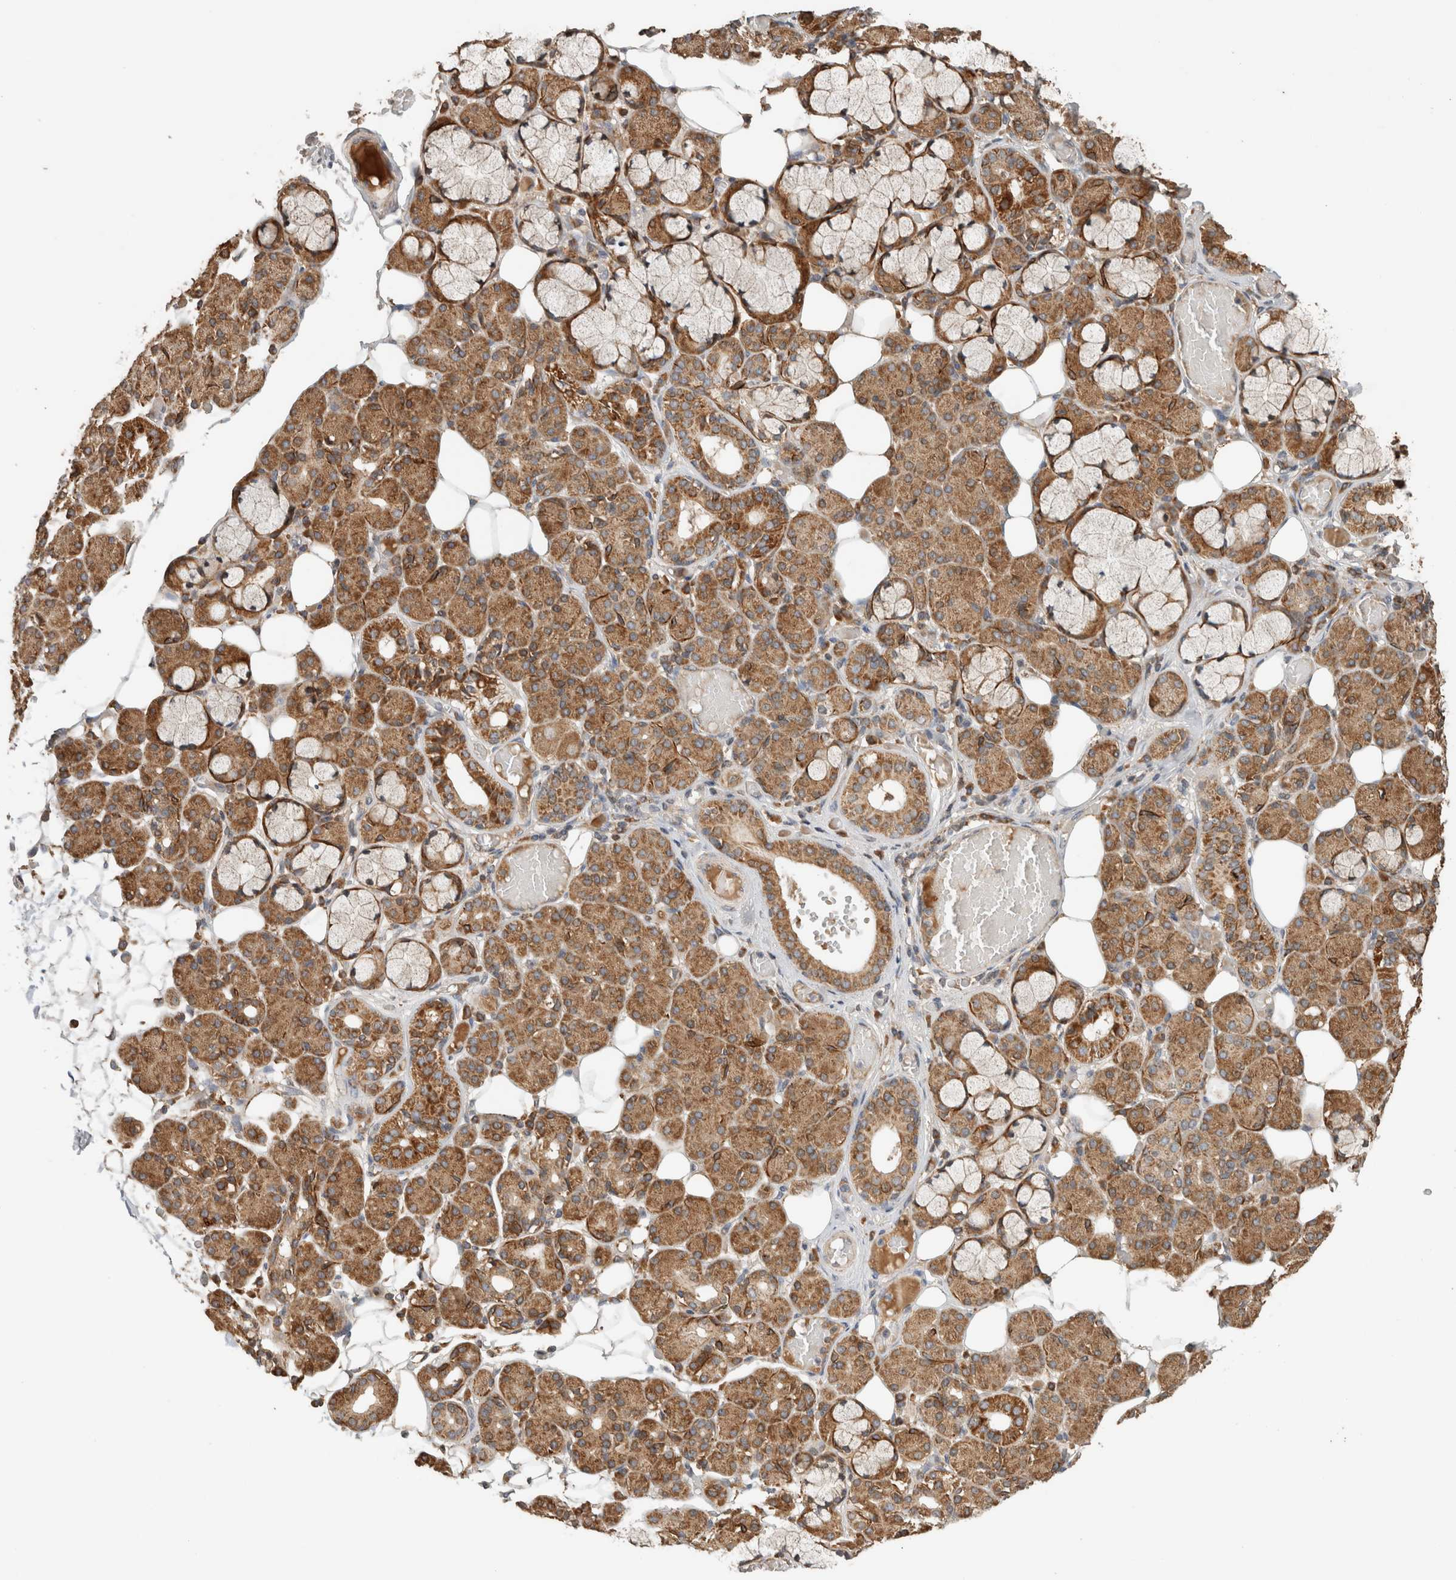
{"staining": {"intensity": "moderate", "quantity": ">75%", "location": "cytoplasmic/membranous"}, "tissue": "salivary gland", "cell_type": "Glandular cells", "image_type": "normal", "snomed": [{"axis": "morphology", "description": "Normal tissue, NOS"}, {"axis": "topography", "description": "Salivary gland"}], "caption": "Protein staining of benign salivary gland demonstrates moderate cytoplasmic/membranous staining in approximately >75% of glandular cells.", "gene": "EIF2B3", "patient": {"sex": "male", "age": 63}}